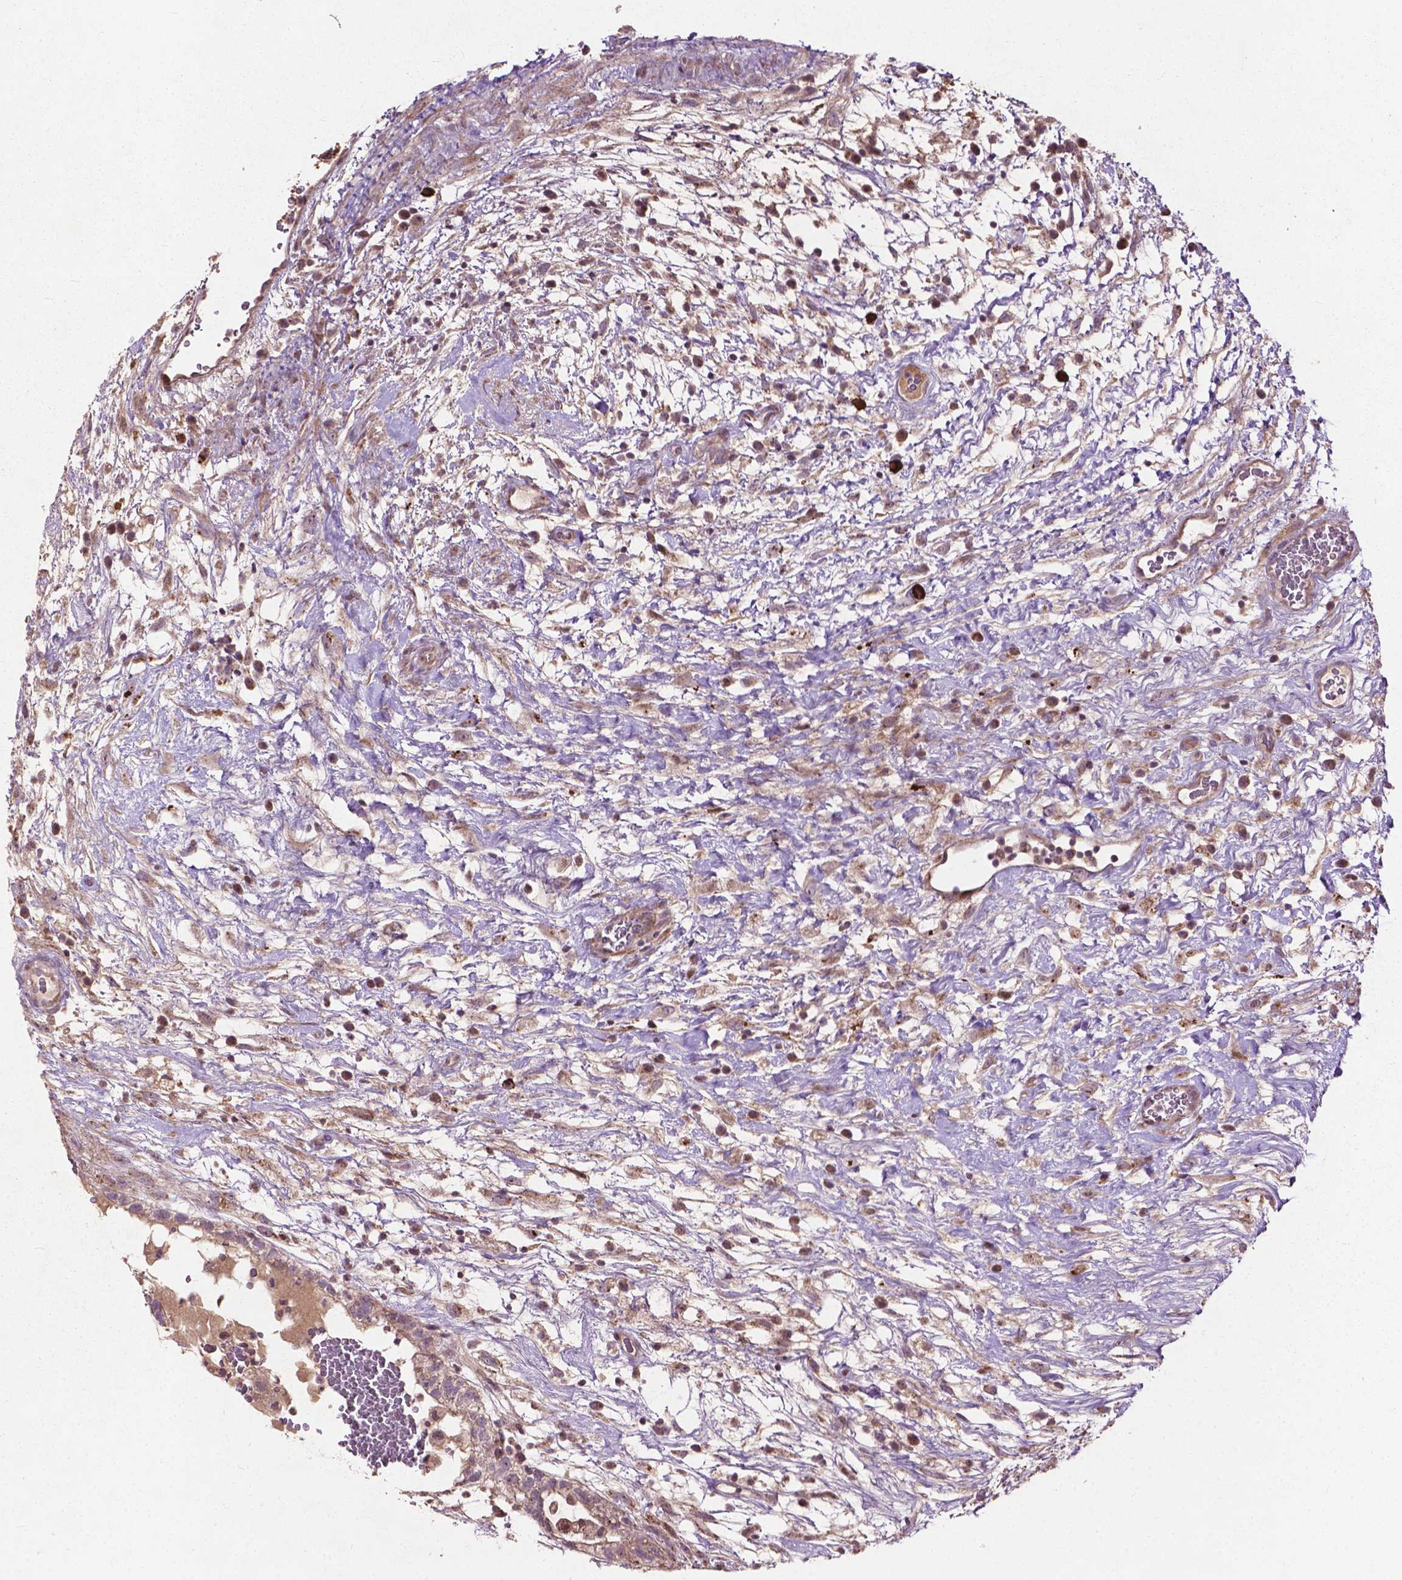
{"staining": {"intensity": "moderate", "quantity": ">75%", "location": "cytoplasmic/membranous"}, "tissue": "testis cancer", "cell_type": "Tumor cells", "image_type": "cancer", "snomed": [{"axis": "morphology", "description": "Normal tissue, NOS"}, {"axis": "morphology", "description": "Carcinoma, Embryonal, NOS"}, {"axis": "topography", "description": "Testis"}], "caption": "High-power microscopy captured an immunohistochemistry histopathology image of testis cancer (embryonal carcinoma), revealing moderate cytoplasmic/membranous staining in approximately >75% of tumor cells. The staining is performed using DAB brown chromogen to label protein expression. The nuclei are counter-stained blue using hematoxylin.", "gene": "B3GALNT2", "patient": {"sex": "male", "age": 32}}